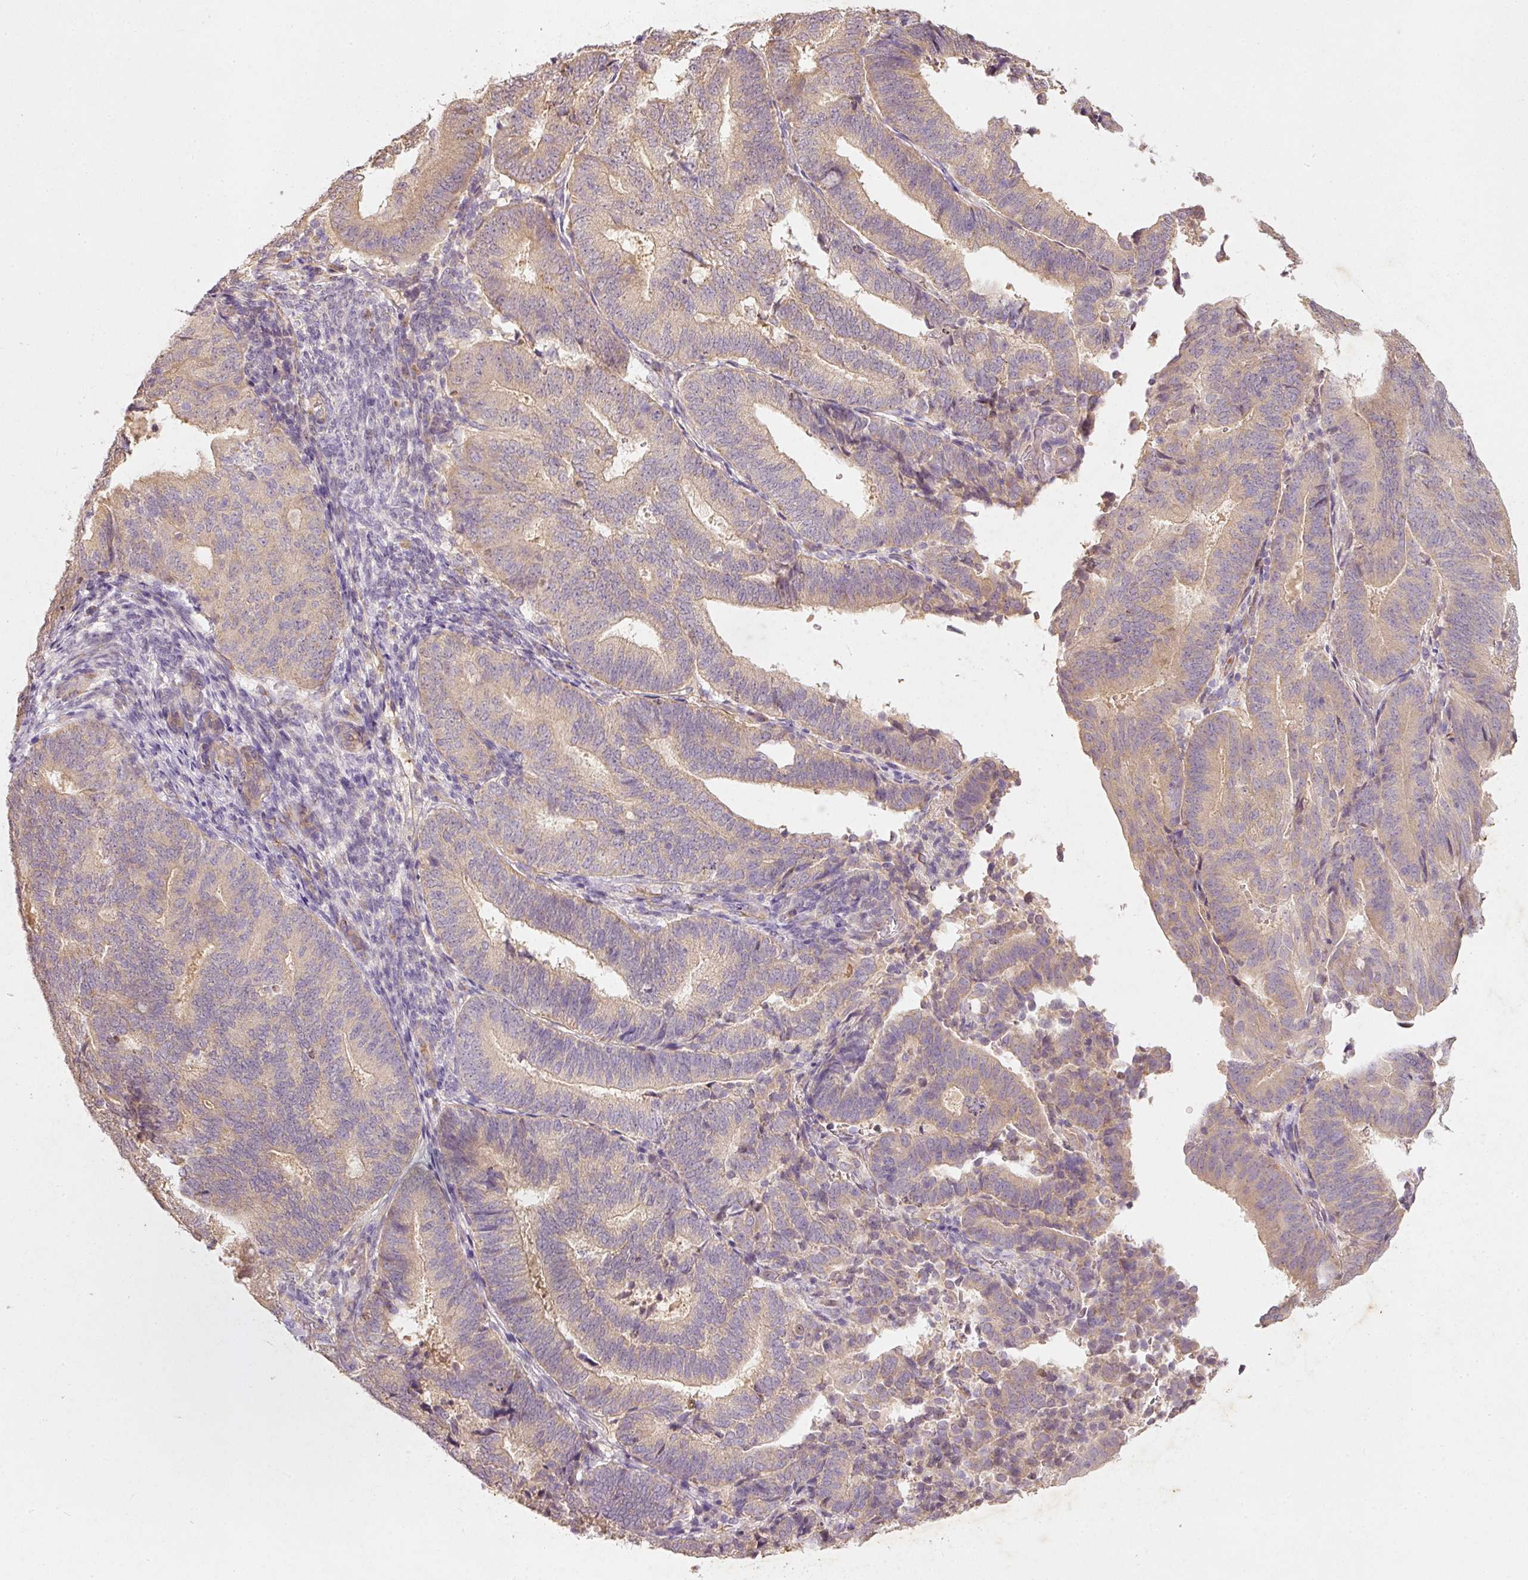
{"staining": {"intensity": "moderate", "quantity": ">75%", "location": "cytoplasmic/membranous"}, "tissue": "endometrial cancer", "cell_type": "Tumor cells", "image_type": "cancer", "snomed": [{"axis": "morphology", "description": "Adenocarcinoma, NOS"}, {"axis": "topography", "description": "Endometrium"}], "caption": "About >75% of tumor cells in human endometrial cancer demonstrate moderate cytoplasmic/membranous protein staining as visualized by brown immunohistochemical staining.", "gene": "RGL2", "patient": {"sex": "female", "age": 70}}